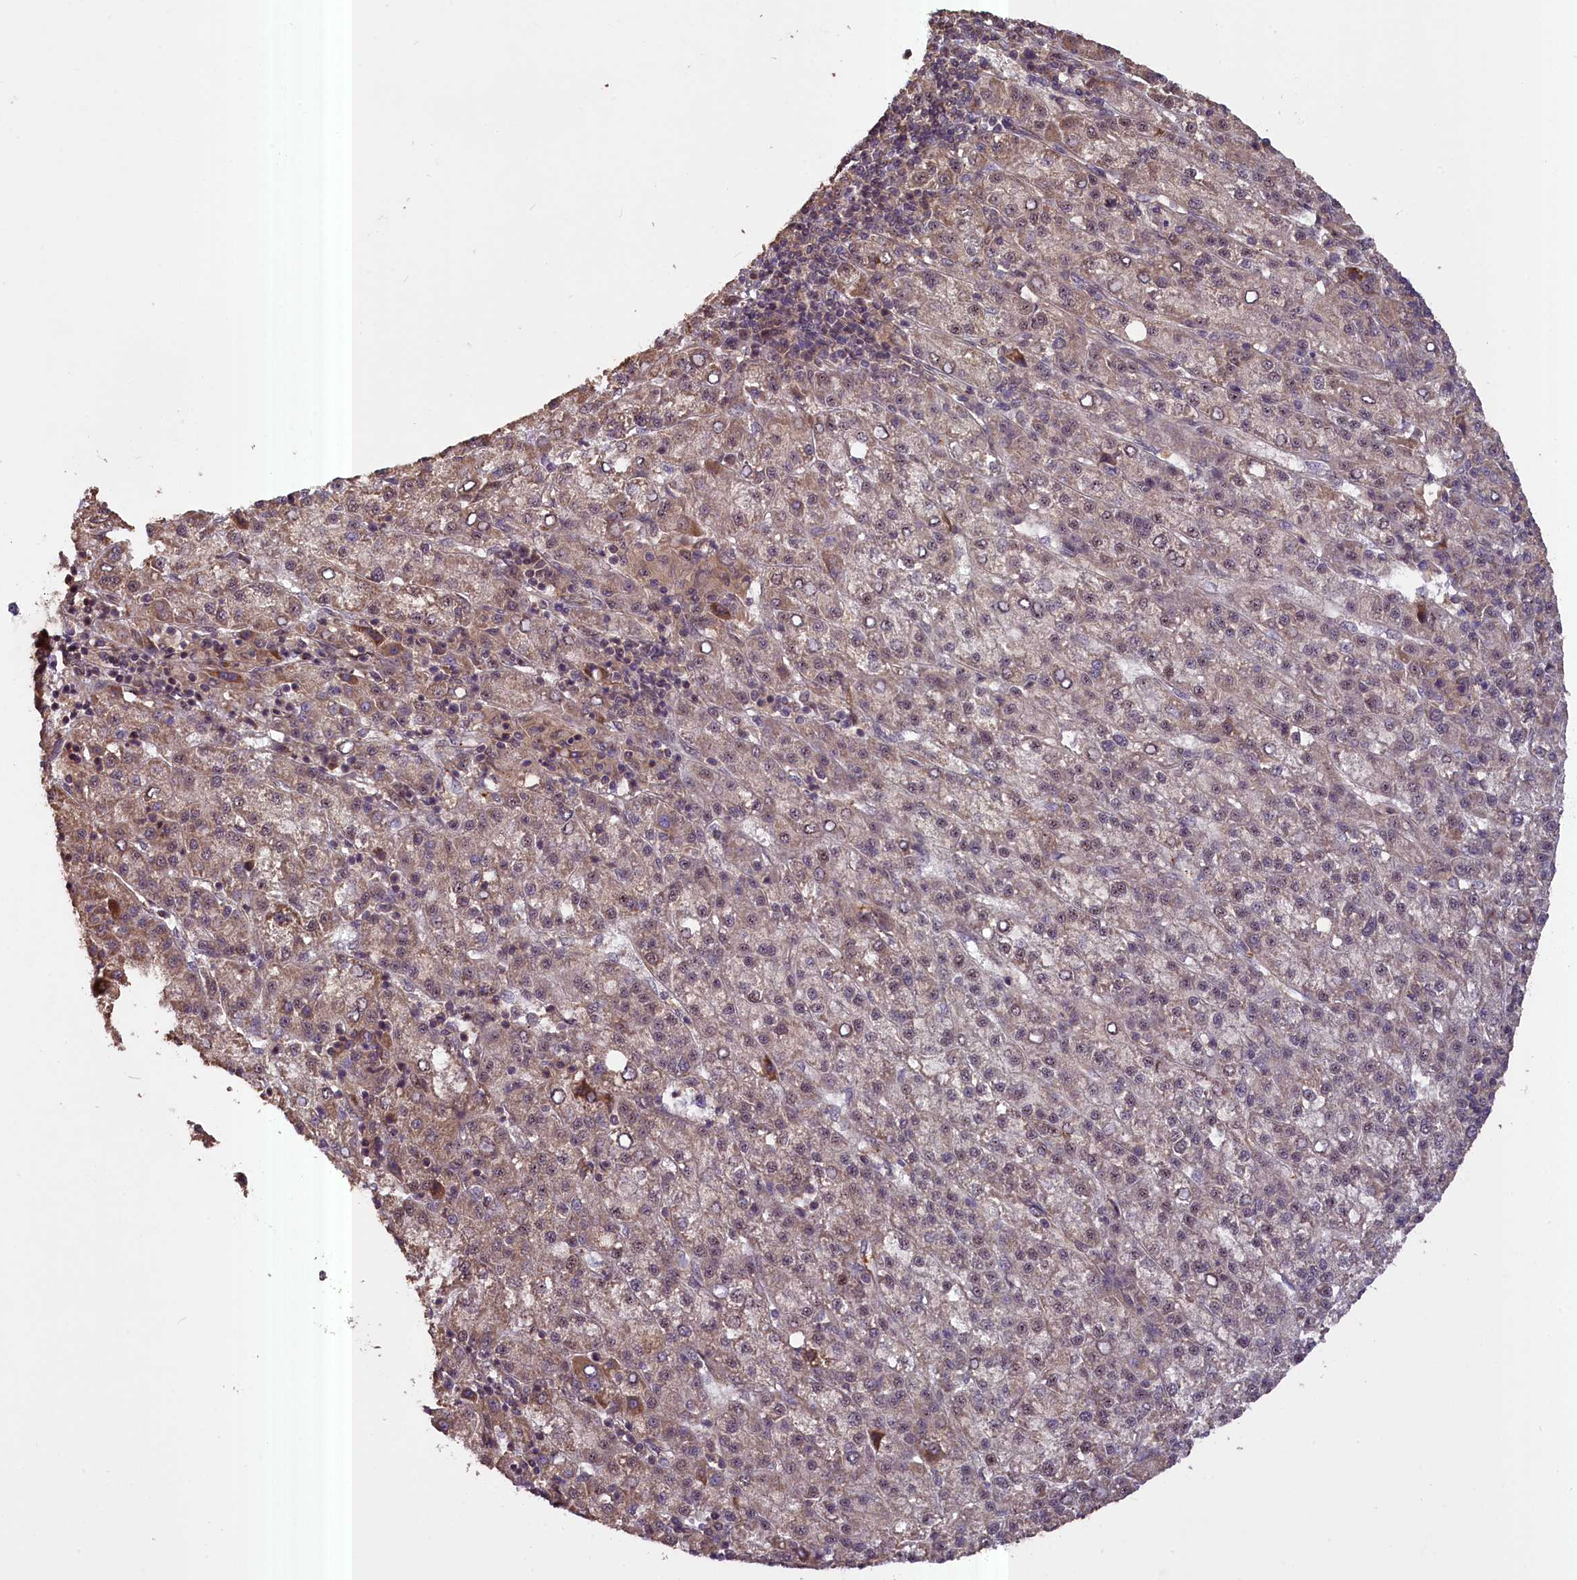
{"staining": {"intensity": "moderate", "quantity": "<25%", "location": "cytoplasmic/membranous,nuclear"}, "tissue": "liver cancer", "cell_type": "Tumor cells", "image_type": "cancer", "snomed": [{"axis": "morphology", "description": "Carcinoma, Hepatocellular, NOS"}, {"axis": "topography", "description": "Liver"}], "caption": "Moderate cytoplasmic/membranous and nuclear protein positivity is appreciated in about <25% of tumor cells in hepatocellular carcinoma (liver). The staining is performed using DAB brown chromogen to label protein expression. The nuclei are counter-stained blue using hematoxylin.", "gene": "FUZ", "patient": {"sex": "female", "age": 58}}